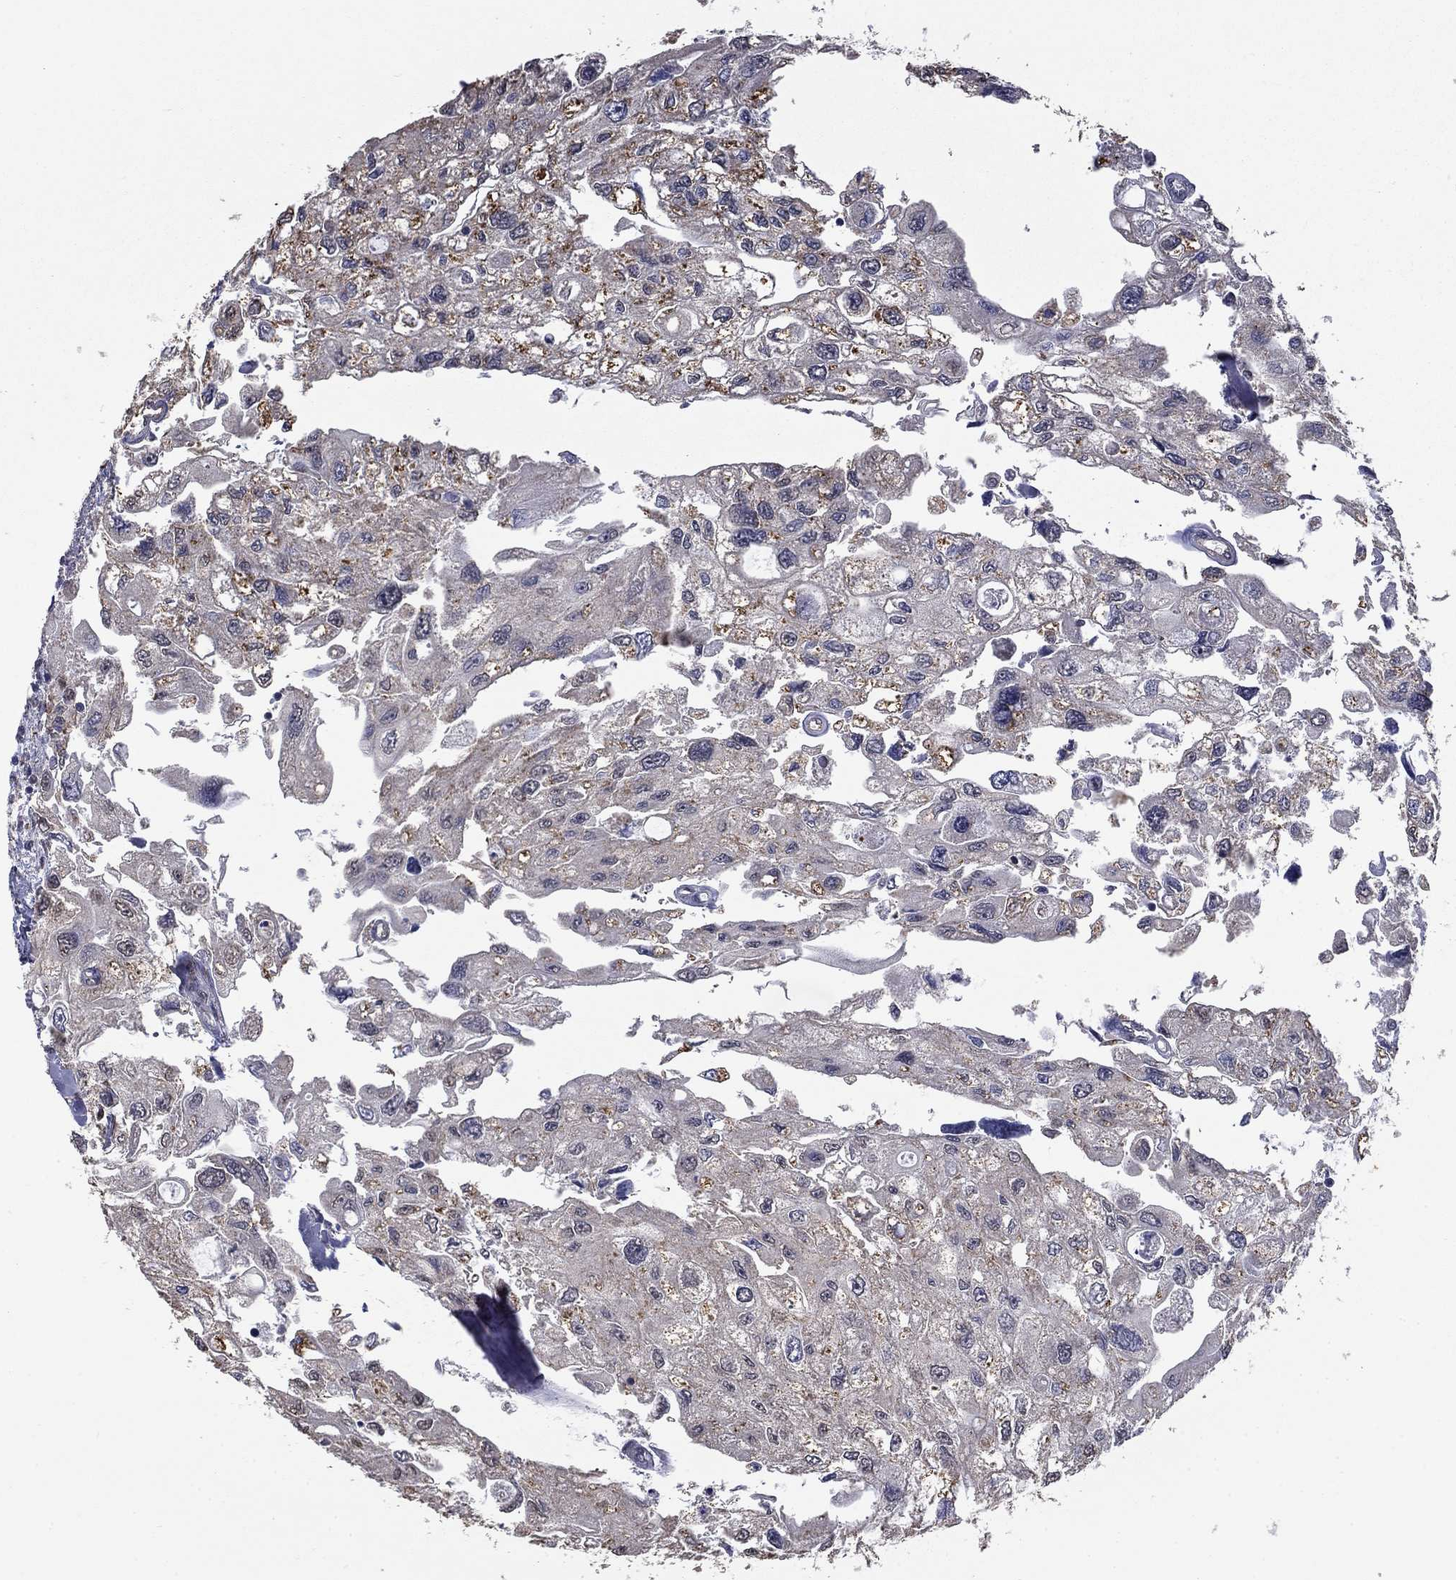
{"staining": {"intensity": "negative", "quantity": "none", "location": "none"}, "tissue": "urothelial cancer", "cell_type": "Tumor cells", "image_type": "cancer", "snomed": [{"axis": "morphology", "description": "Urothelial carcinoma, High grade"}, {"axis": "topography", "description": "Urinary bladder"}], "caption": "DAB (3,3'-diaminobenzidine) immunohistochemical staining of human high-grade urothelial carcinoma demonstrates no significant expression in tumor cells.", "gene": "MFAP3L", "patient": {"sex": "male", "age": 59}}